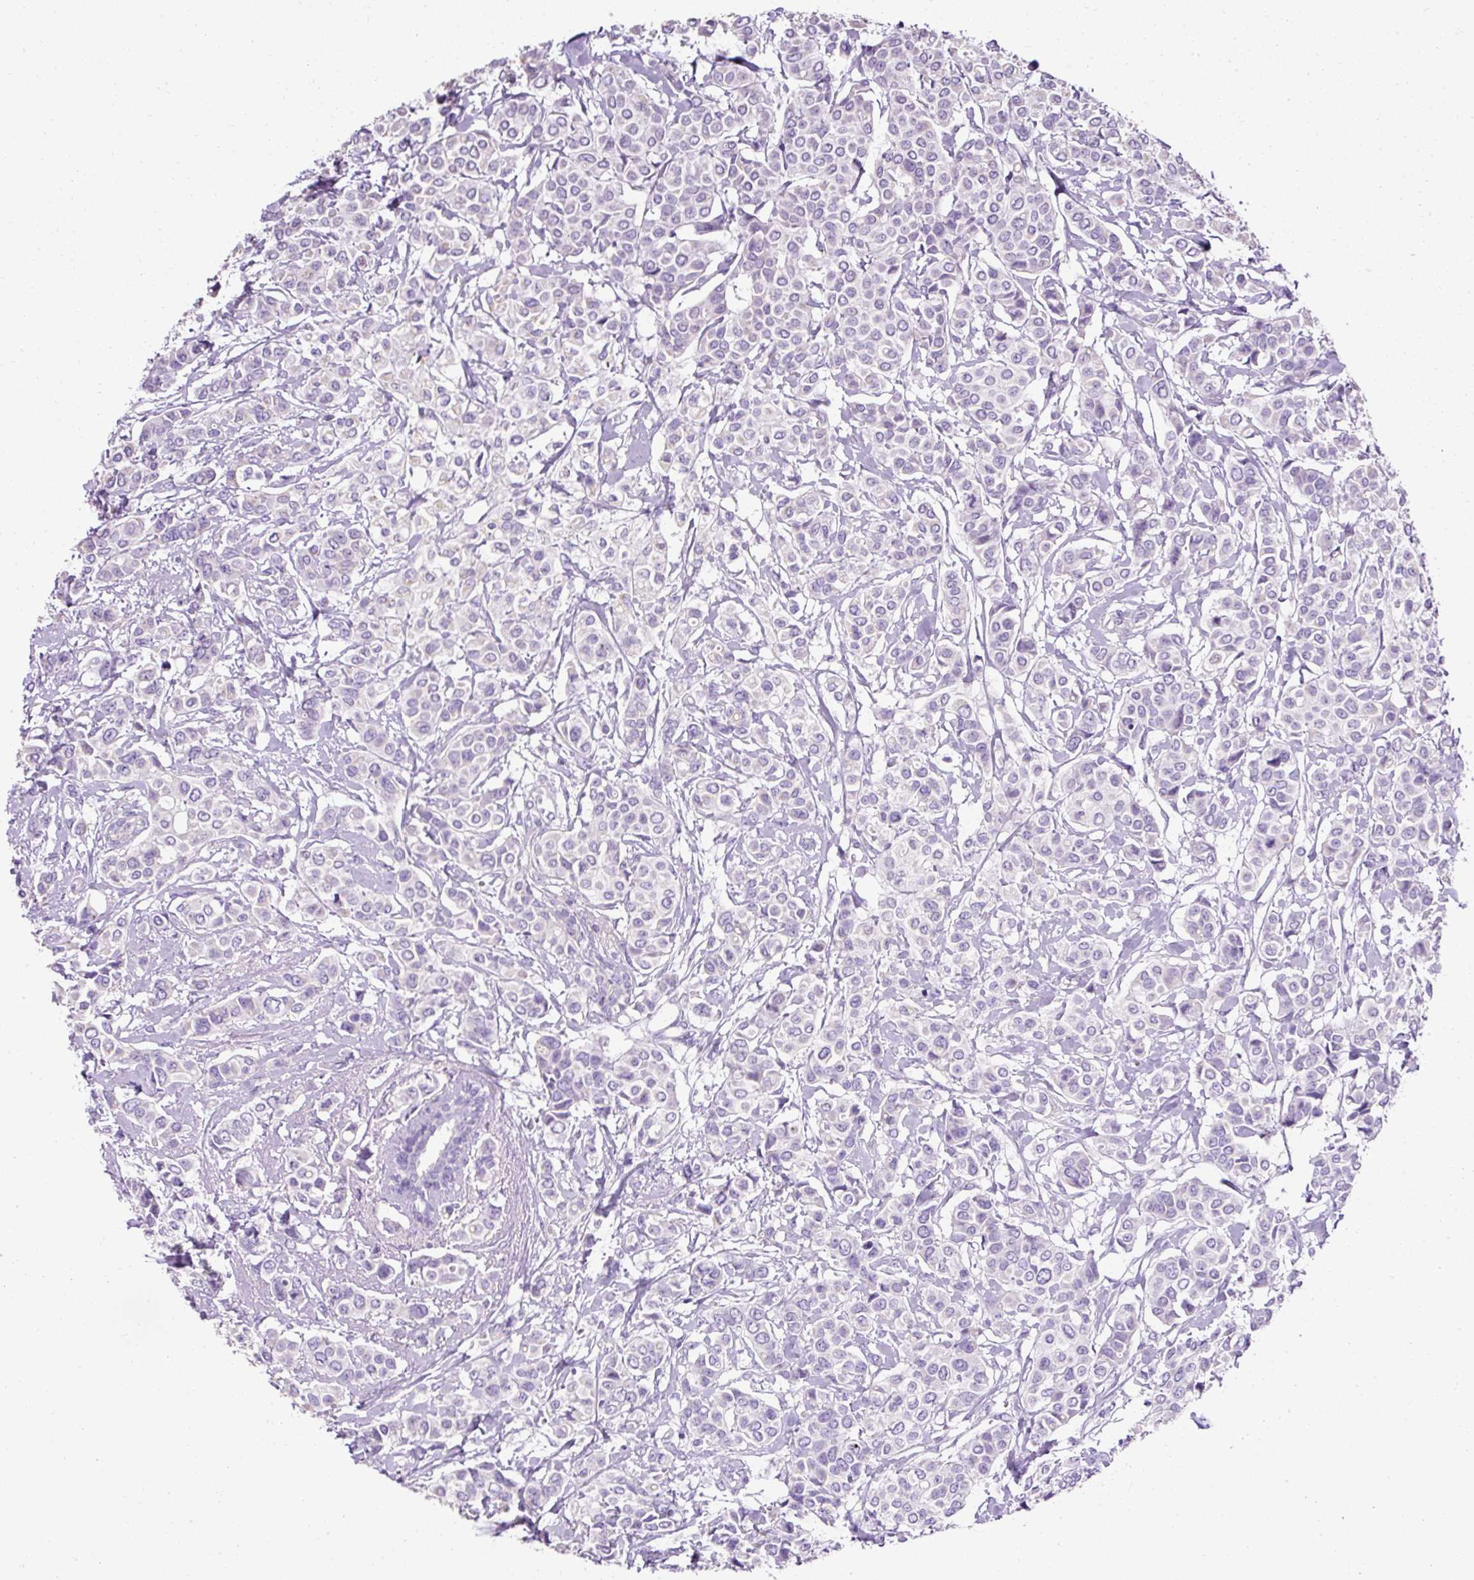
{"staining": {"intensity": "negative", "quantity": "none", "location": "none"}, "tissue": "breast cancer", "cell_type": "Tumor cells", "image_type": "cancer", "snomed": [{"axis": "morphology", "description": "Lobular carcinoma"}, {"axis": "topography", "description": "Breast"}], "caption": "Tumor cells show no significant expression in breast lobular carcinoma.", "gene": "C2CD4C", "patient": {"sex": "female", "age": 51}}